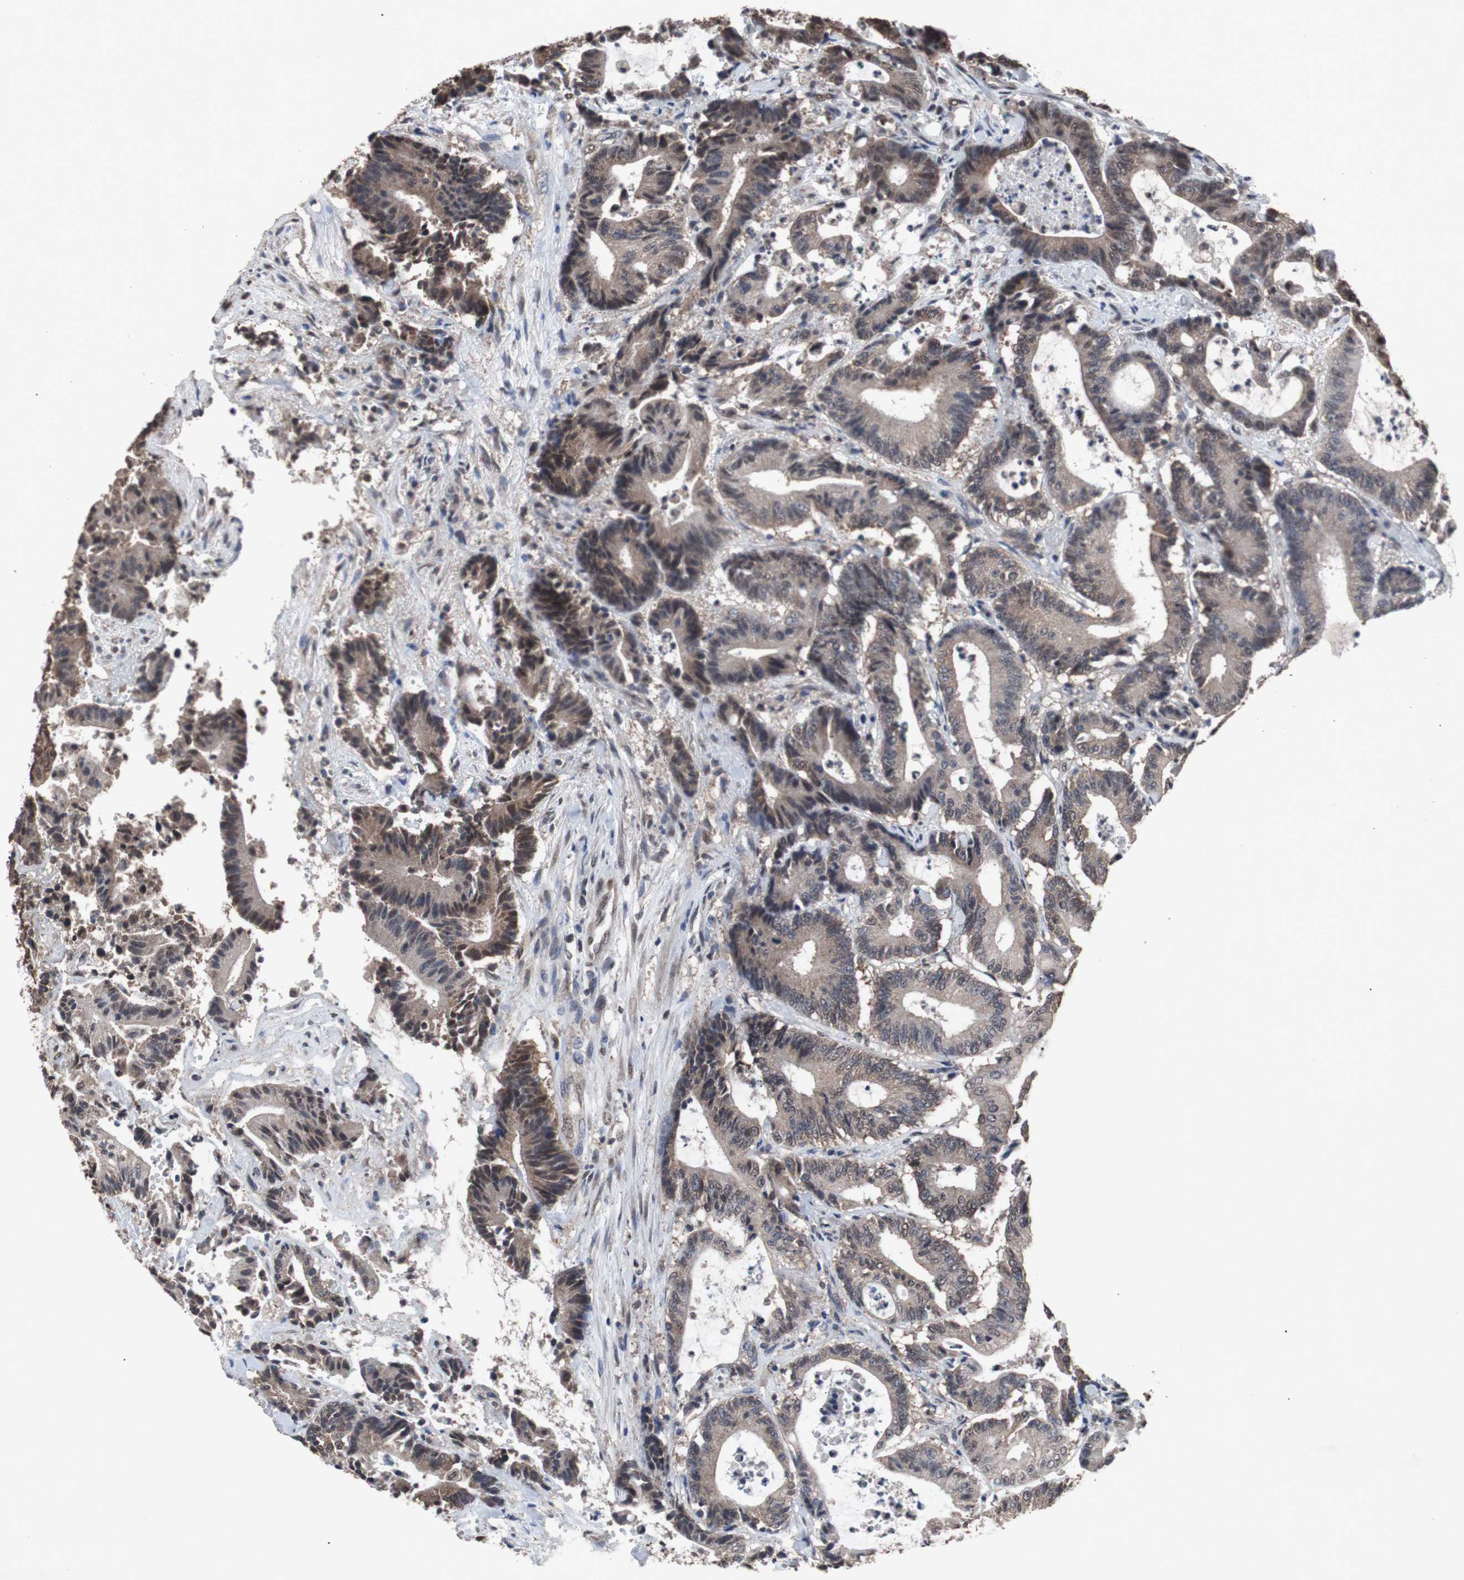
{"staining": {"intensity": "weak", "quantity": ">75%", "location": "cytoplasmic/membranous,nuclear"}, "tissue": "colorectal cancer", "cell_type": "Tumor cells", "image_type": "cancer", "snomed": [{"axis": "morphology", "description": "Adenocarcinoma, NOS"}, {"axis": "topography", "description": "Colon"}], "caption": "Immunohistochemical staining of adenocarcinoma (colorectal) displays low levels of weak cytoplasmic/membranous and nuclear staining in approximately >75% of tumor cells. (DAB IHC, brown staining for protein, blue staining for nuclei).", "gene": "MED27", "patient": {"sex": "female", "age": 84}}